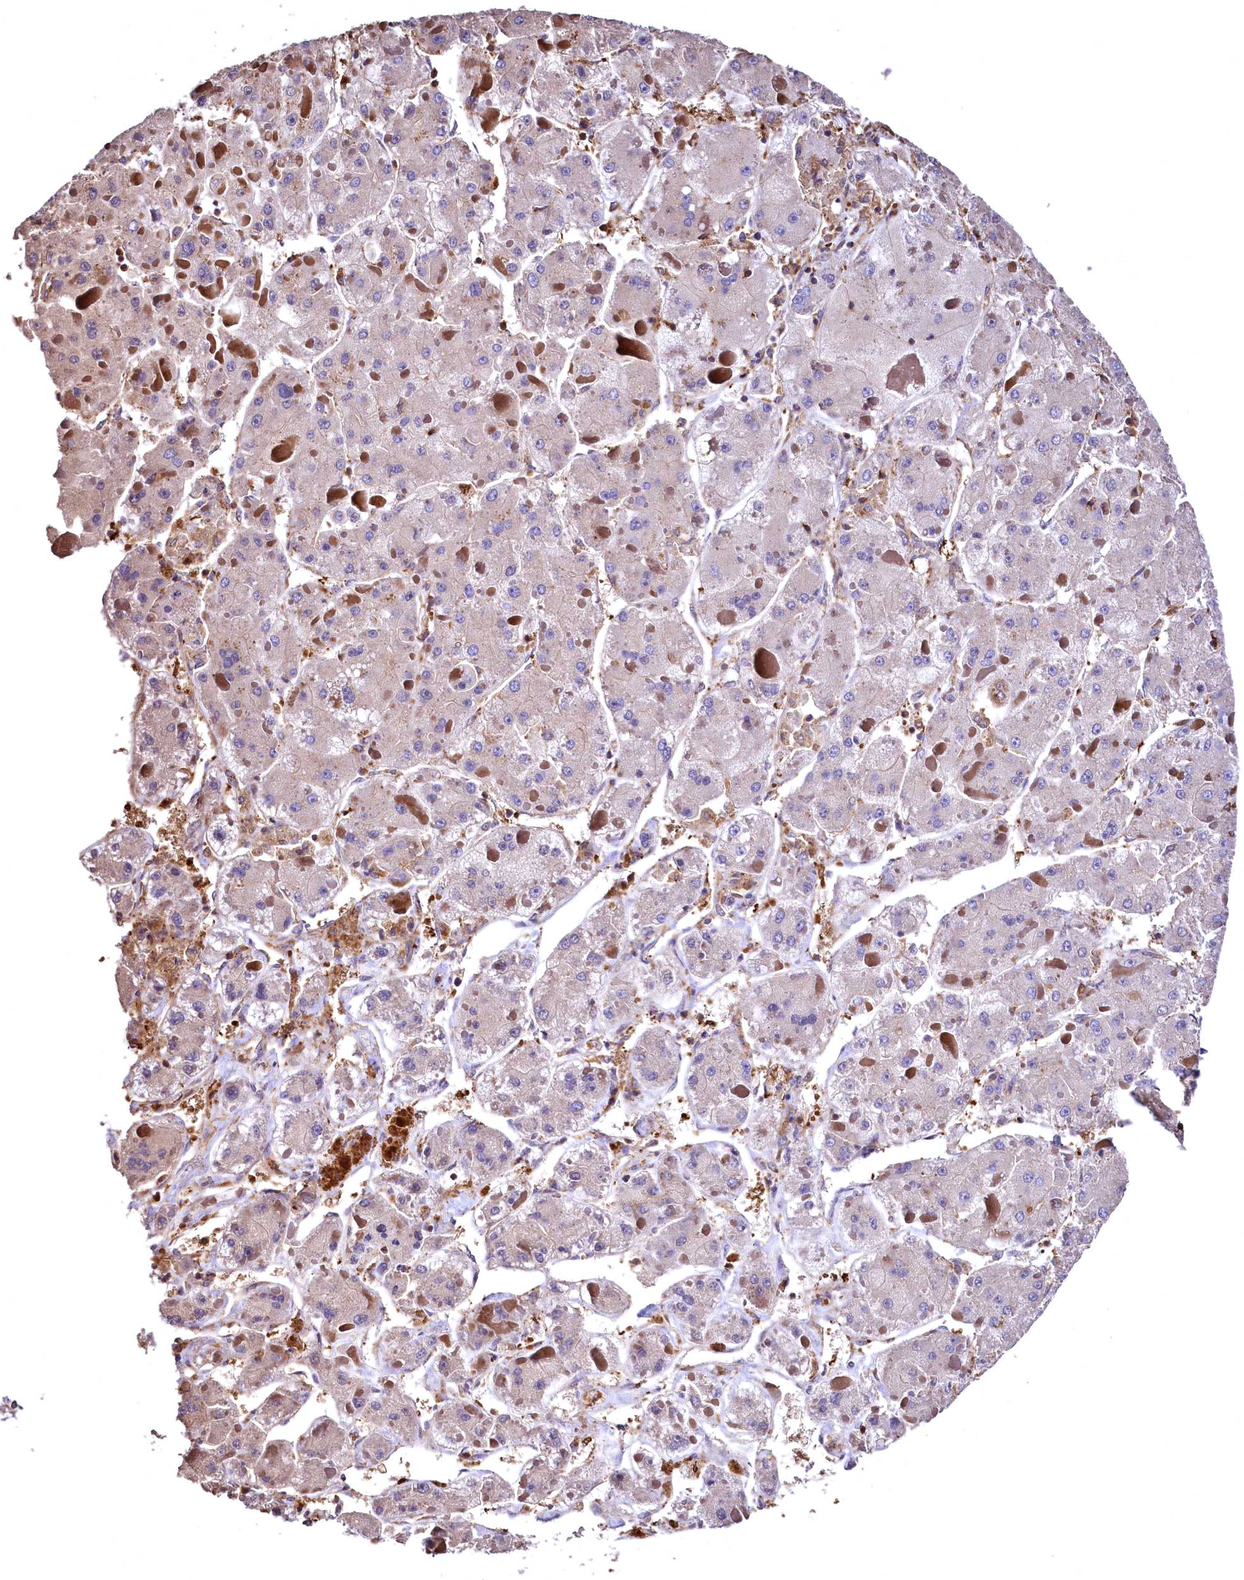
{"staining": {"intensity": "negative", "quantity": "none", "location": "none"}, "tissue": "liver cancer", "cell_type": "Tumor cells", "image_type": "cancer", "snomed": [{"axis": "morphology", "description": "Carcinoma, Hepatocellular, NOS"}, {"axis": "topography", "description": "Liver"}], "caption": "High power microscopy photomicrograph of an immunohistochemistry histopathology image of liver cancer (hepatocellular carcinoma), revealing no significant positivity in tumor cells. Brightfield microscopy of immunohistochemistry (IHC) stained with DAB (3,3'-diaminobenzidine) (brown) and hematoxylin (blue), captured at high magnification.", "gene": "RARS2", "patient": {"sex": "female", "age": 73}}